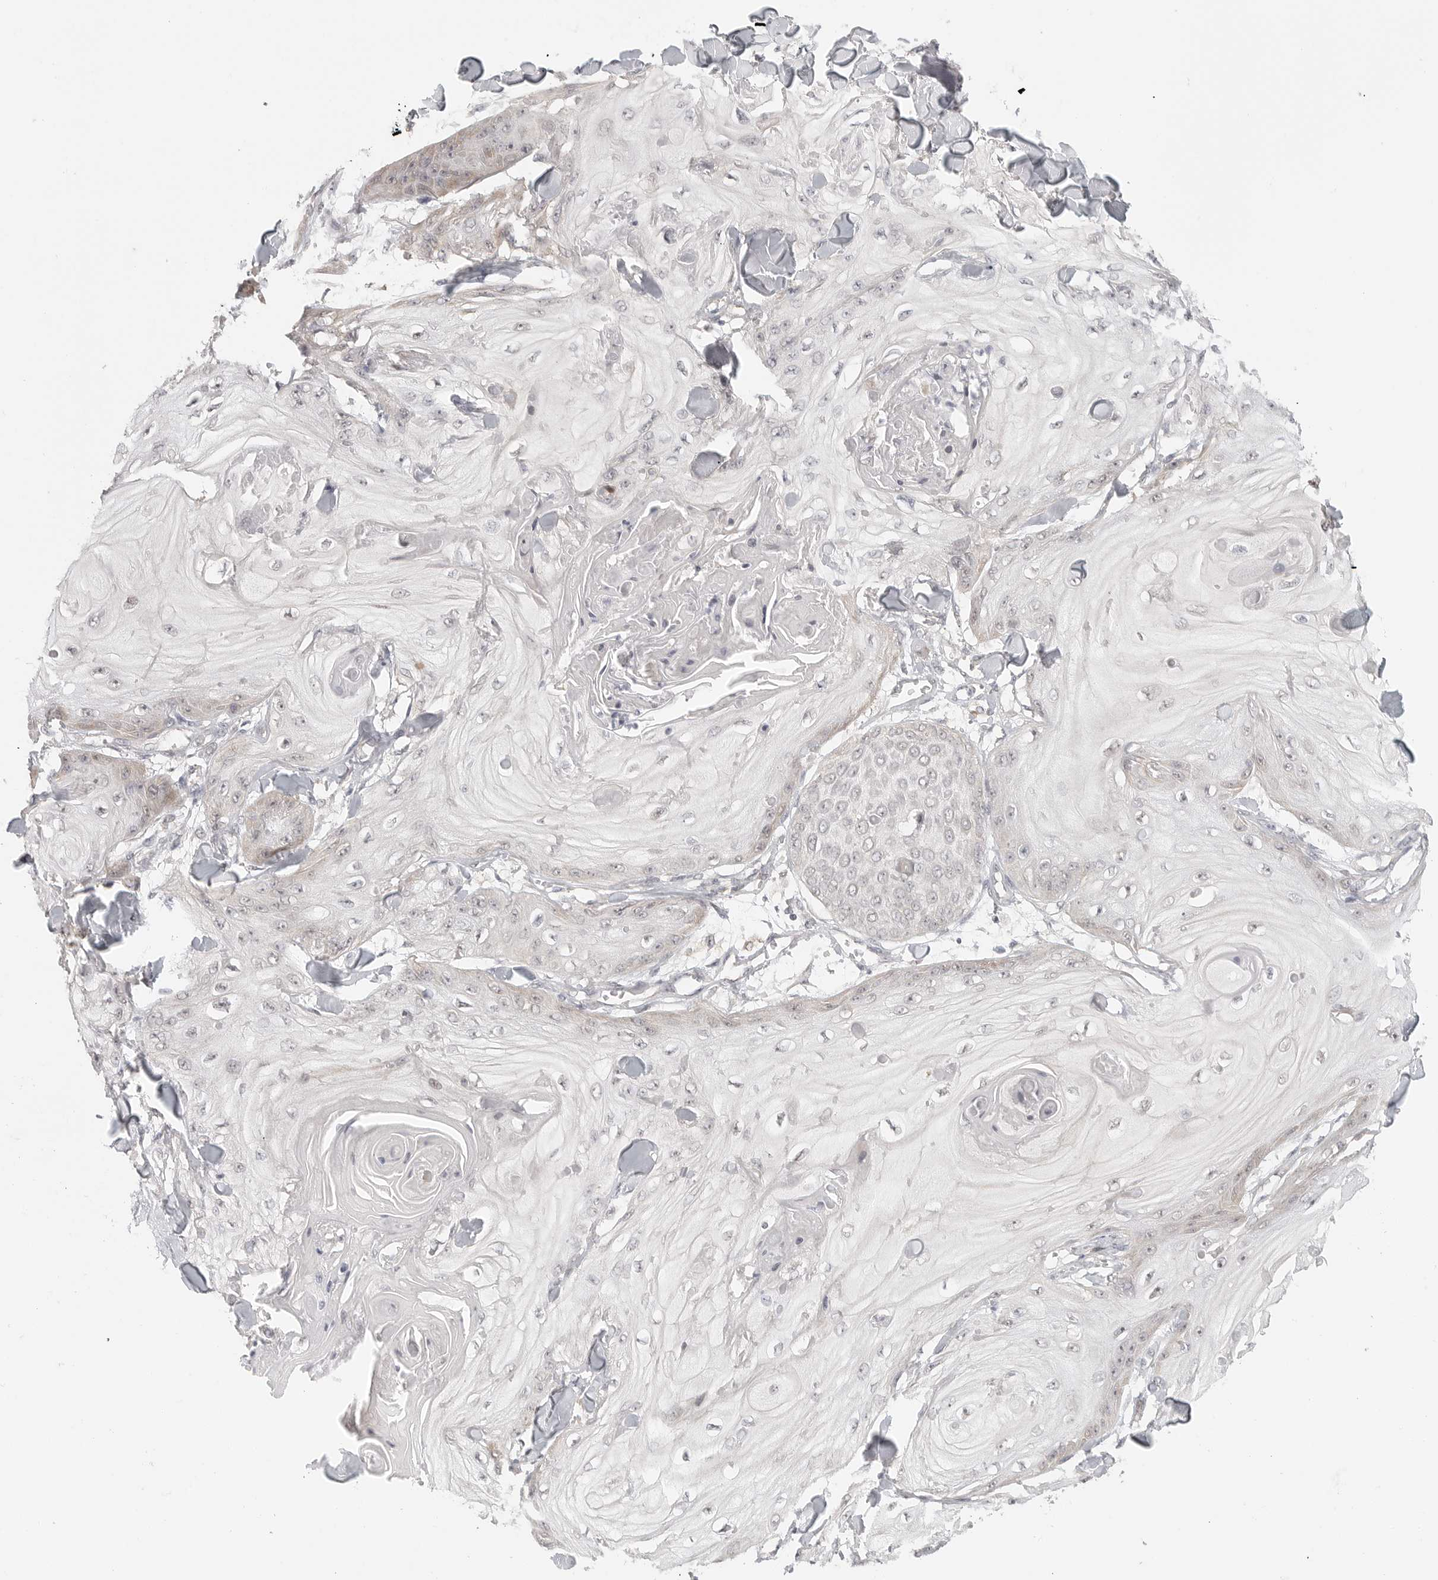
{"staining": {"intensity": "weak", "quantity": "<25%", "location": "cytoplasmic/membranous"}, "tissue": "skin cancer", "cell_type": "Tumor cells", "image_type": "cancer", "snomed": [{"axis": "morphology", "description": "Squamous cell carcinoma, NOS"}, {"axis": "topography", "description": "Skin"}], "caption": "Squamous cell carcinoma (skin) stained for a protein using immunohistochemistry exhibits no staining tumor cells.", "gene": "HDAC6", "patient": {"sex": "male", "age": 74}}